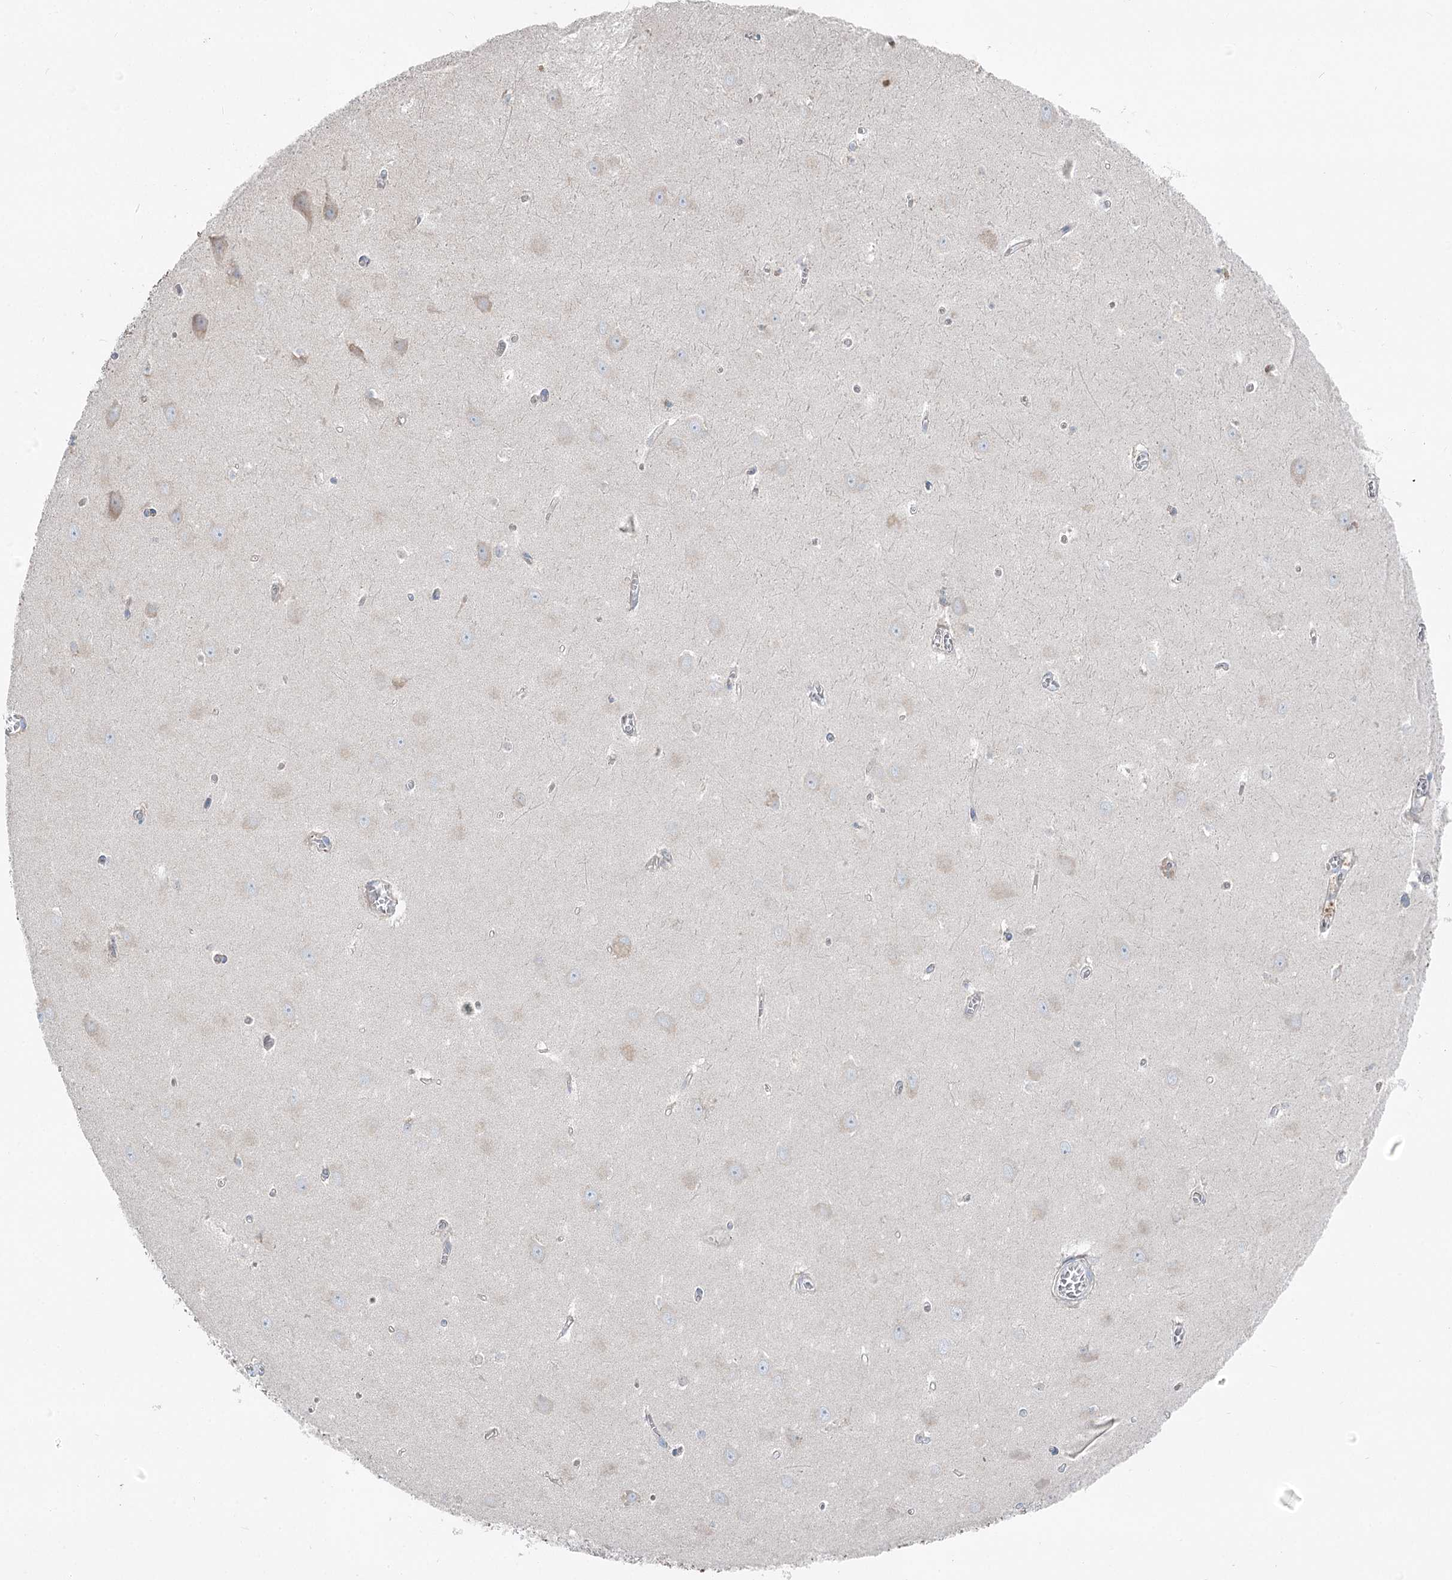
{"staining": {"intensity": "negative", "quantity": "none", "location": "none"}, "tissue": "hippocampus", "cell_type": "Glial cells", "image_type": "normal", "snomed": [{"axis": "morphology", "description": "Normal tissue, NOS"}, {"axis": "topography", "description": "Hippocampus"}], "caption": "IHC of benign hippocampus reveals no staining in glial cells.", "gene": "POGLUT1", "patient": {"sex": "female", "age": 64}}